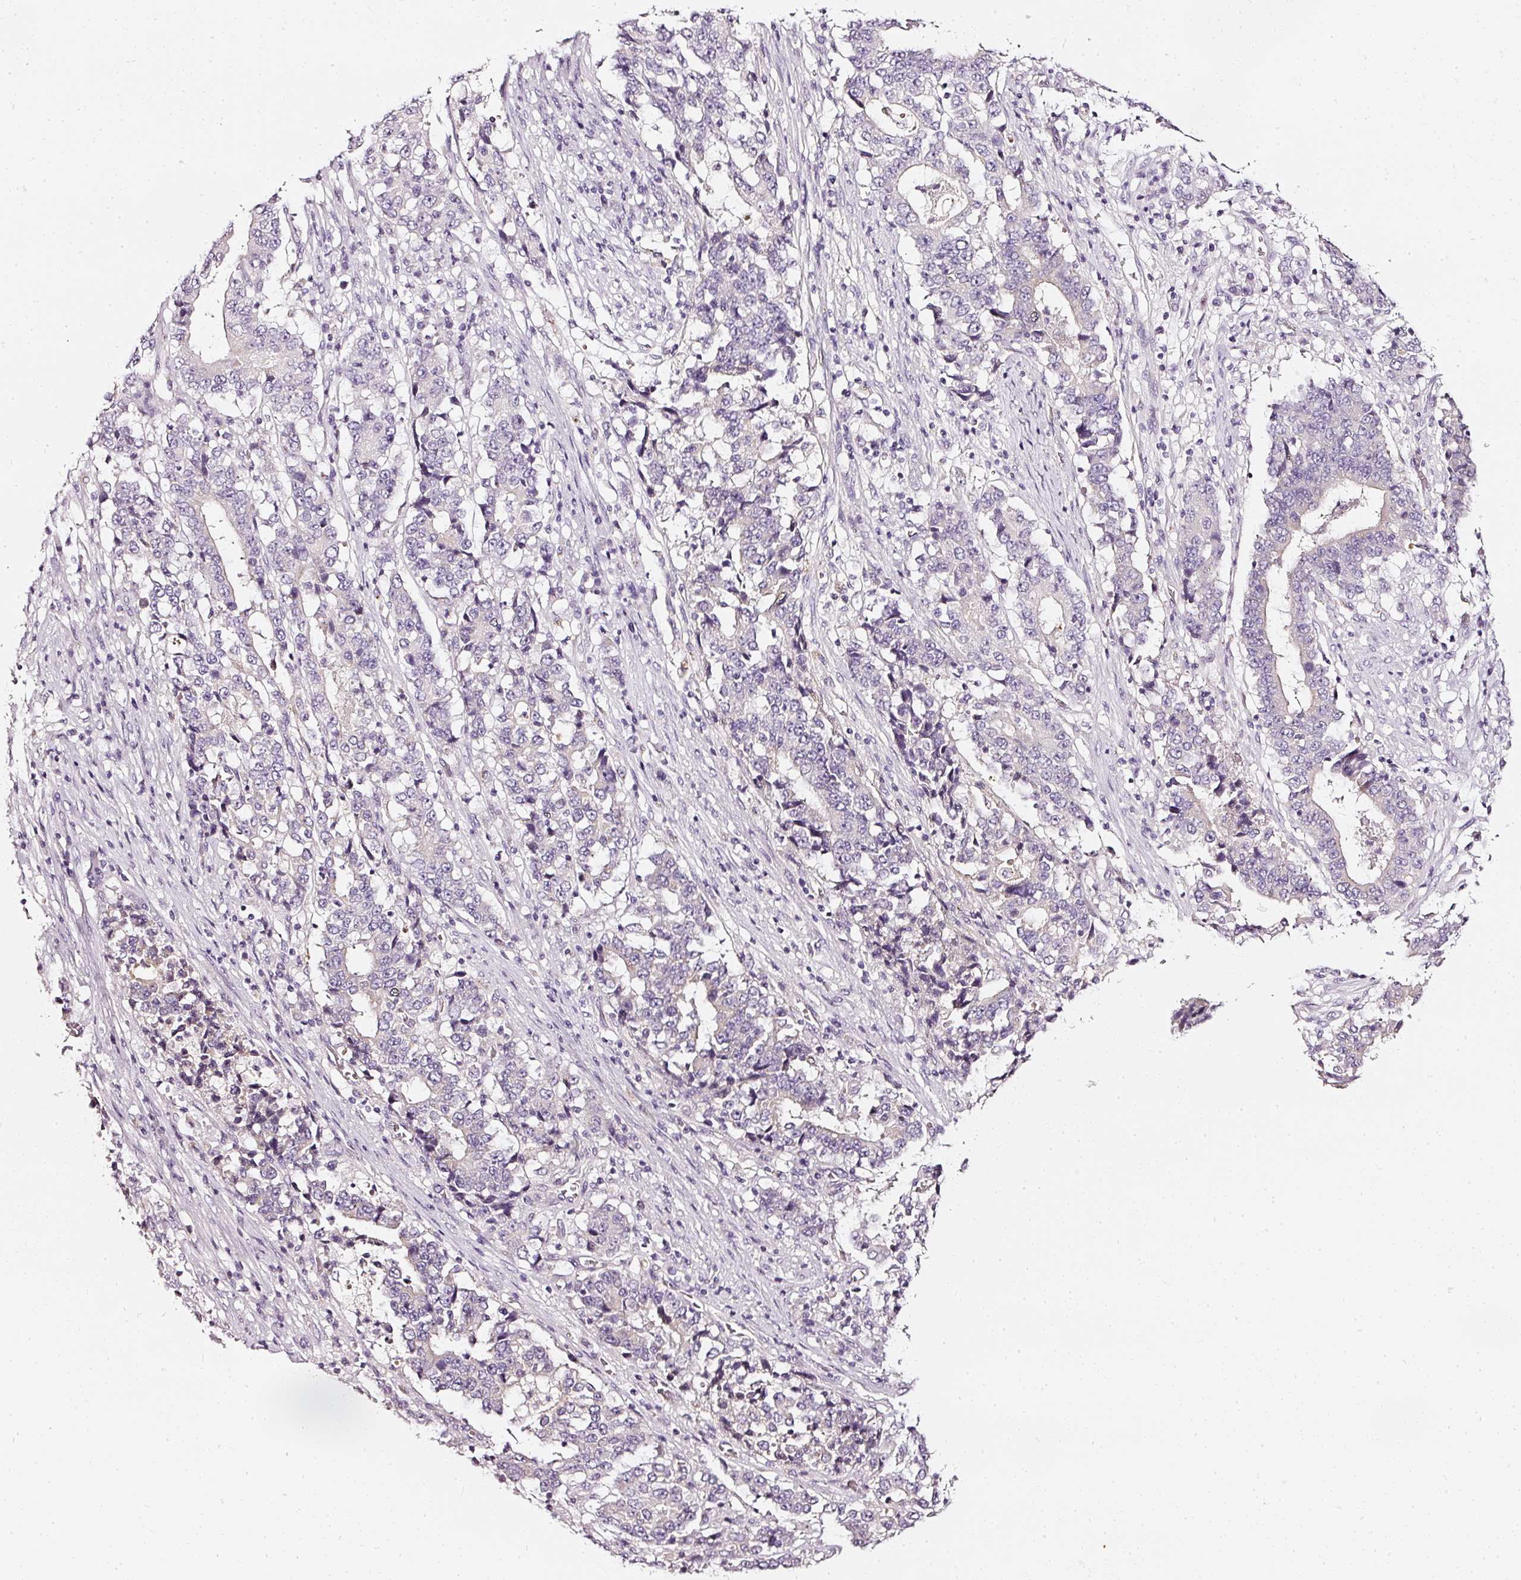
{"staining": {"intensity": "negative", "quantity": "none", "location": "none"}, "tissue": "stomach cancer", "cell_type": "Tumor cells", "image_type": "cancer", "snomed": [{"axis": "morphology", "description": "Adenocarcinoma, NOS"}, {"axis": "topography", "description": "Stomach"}], "caption": "Tumor cells are negative for protein expression in human stomach cancer (adenocarcinoma).", "gene": "CNP", "patient": {"sex": "male", "age": 59}}